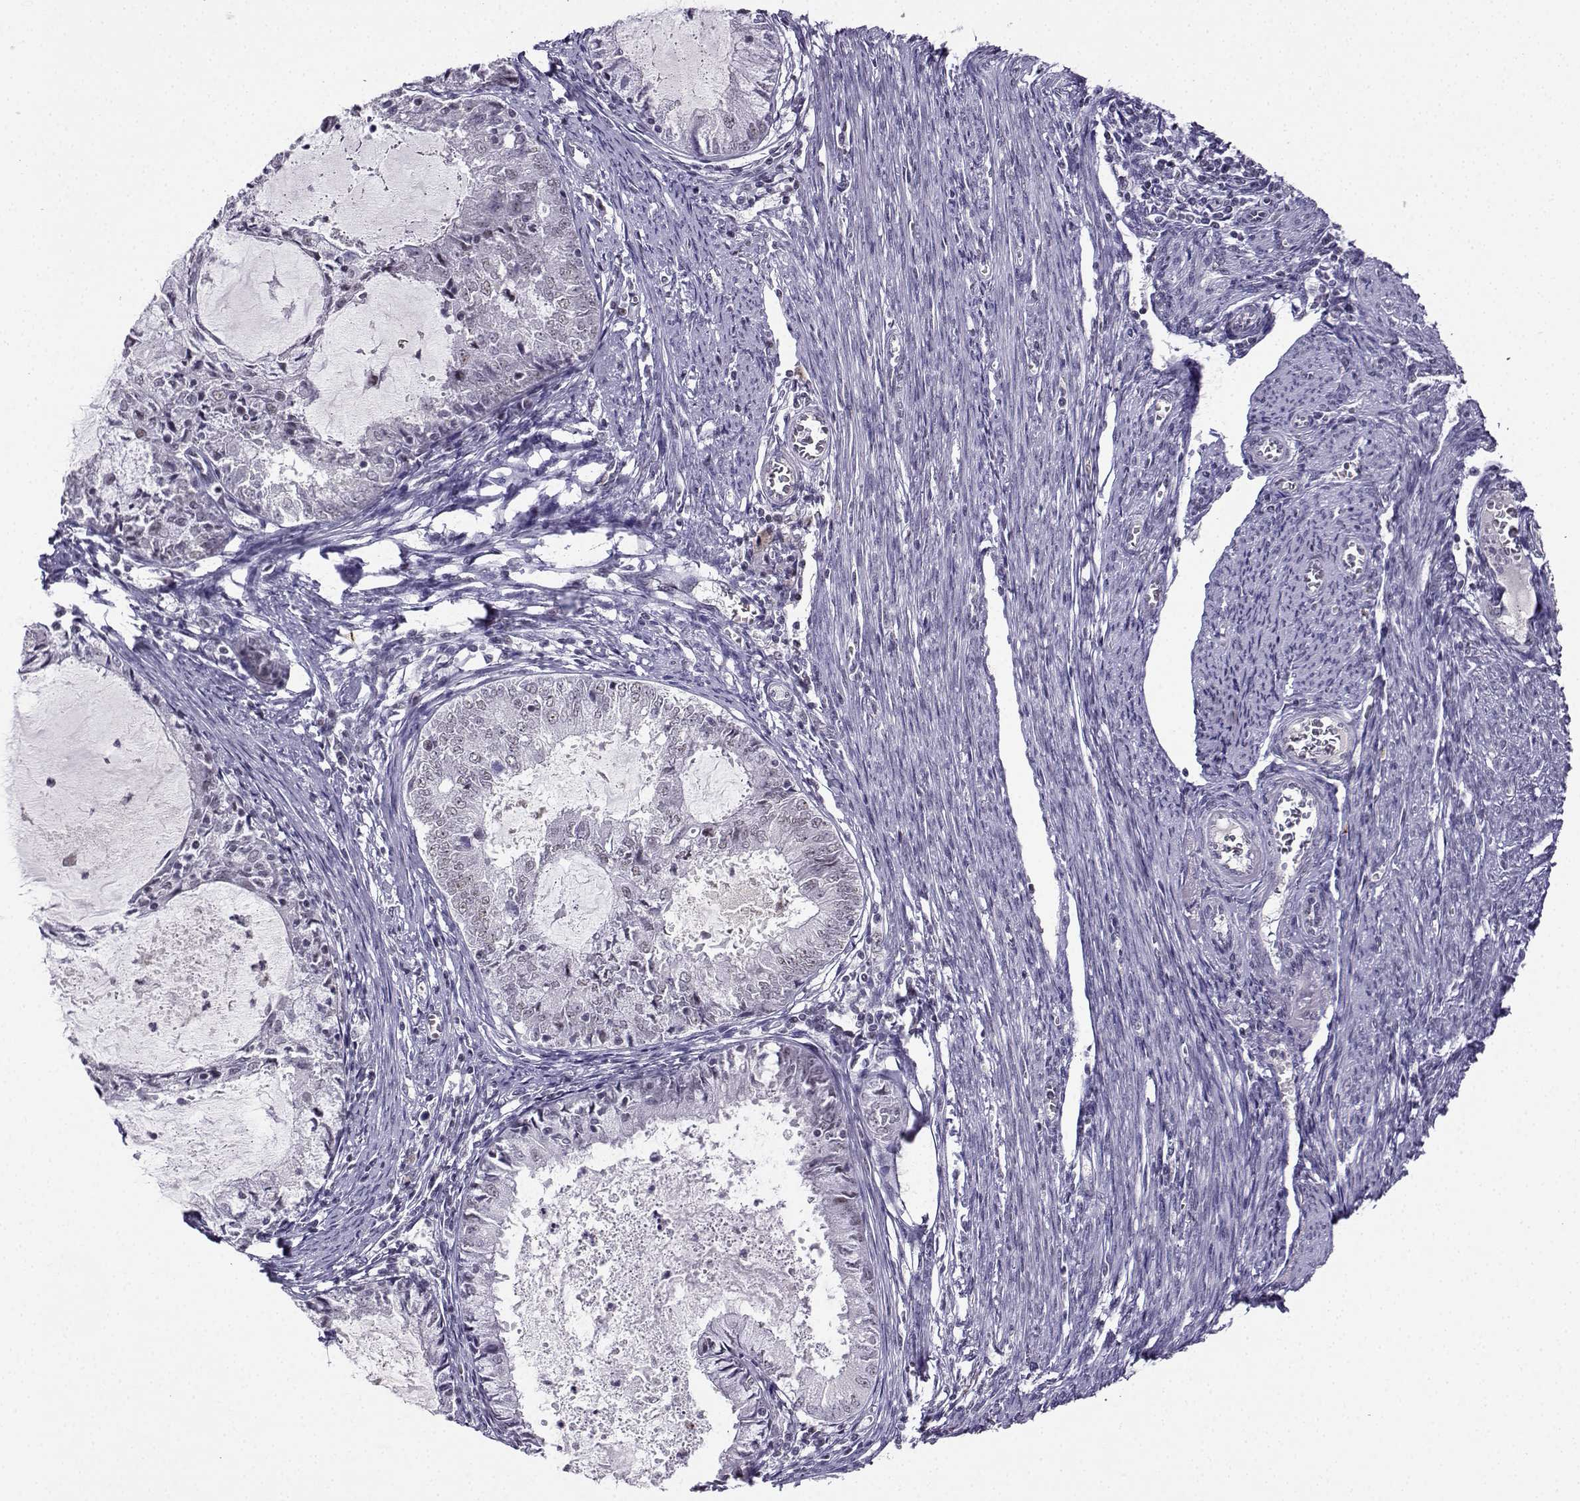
{"staining": {"intensity": "negative", "quantity": "none", "location": "none"}, "tissue": "endometrial cancer", "cell_type": "Tumor cells", "image_type": "cancer", "snomed": [{"axis": "morphology", "description": "Adenocarcinoma, NOS"}, {"axis": "topography", "description": "Endometrium"}], "caption": "An image of human endometrial adenocarcinoma is negative for staining in tumor cells.", "gene": "LRFN2", "patient": {"sex": "female", "age": 57}}